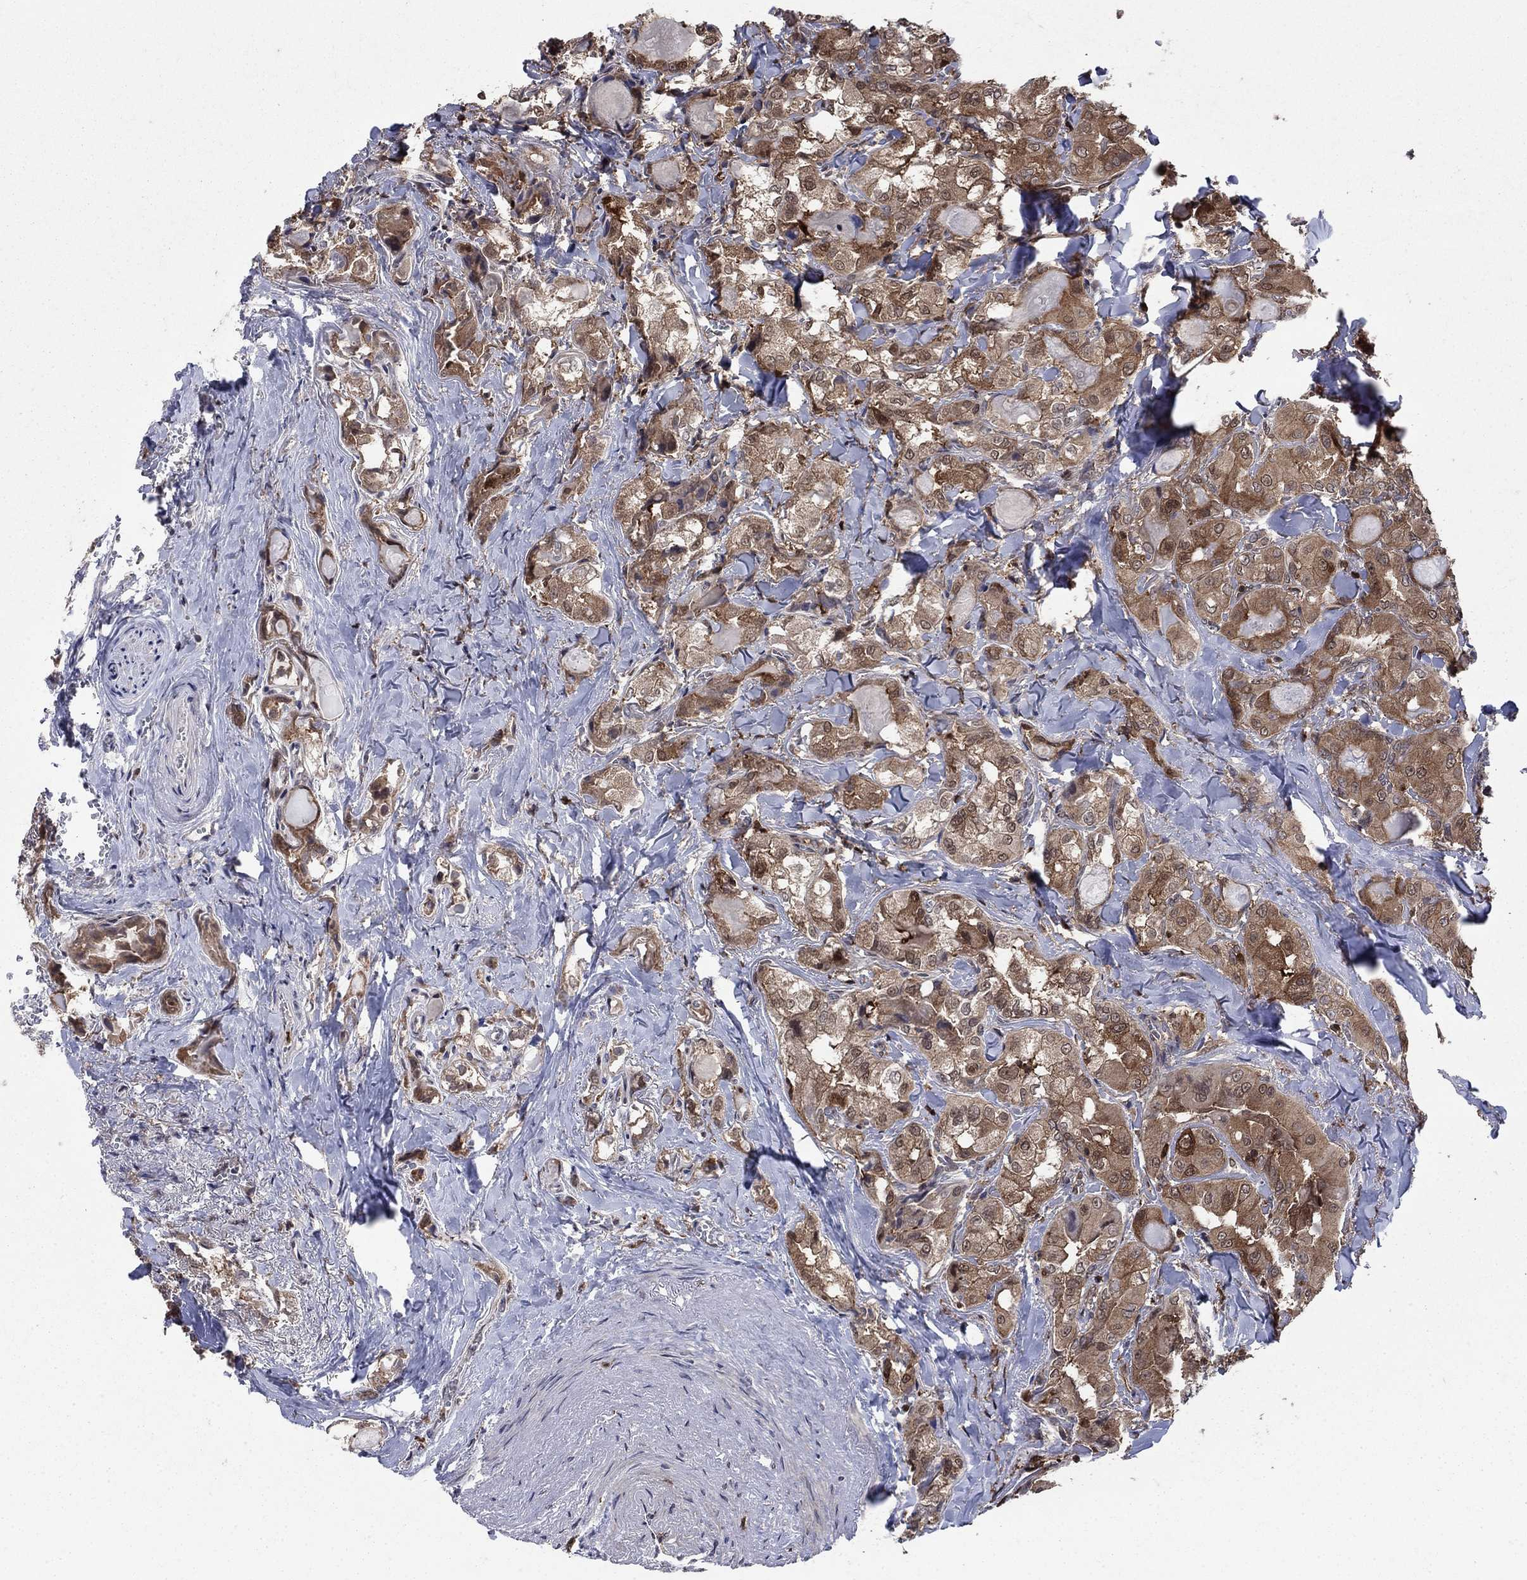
{"staining": {"intensity": "moderate", "quantity": ">75%", "location": "cytoplasmic/membranous"}, "tissue": "thyroid cancer", "cell_type": "Tumor cells", "image_type": "cancer", "snomed": [{"axis": "morphology", "description": "Normal tissue, NOS"}, {"axis": "morphology", "description": "Papillary adenocarcinoma, NOS"}, {"axis": "topography", "description": "Thyroid gland"}], "caption": "Moderate cytoplasmic/membranous staining is identified in about >75% of tumor cells in thyroid cancer.", "gene": "CACYBP", "patient": {"sex": "female", "age": 66}}